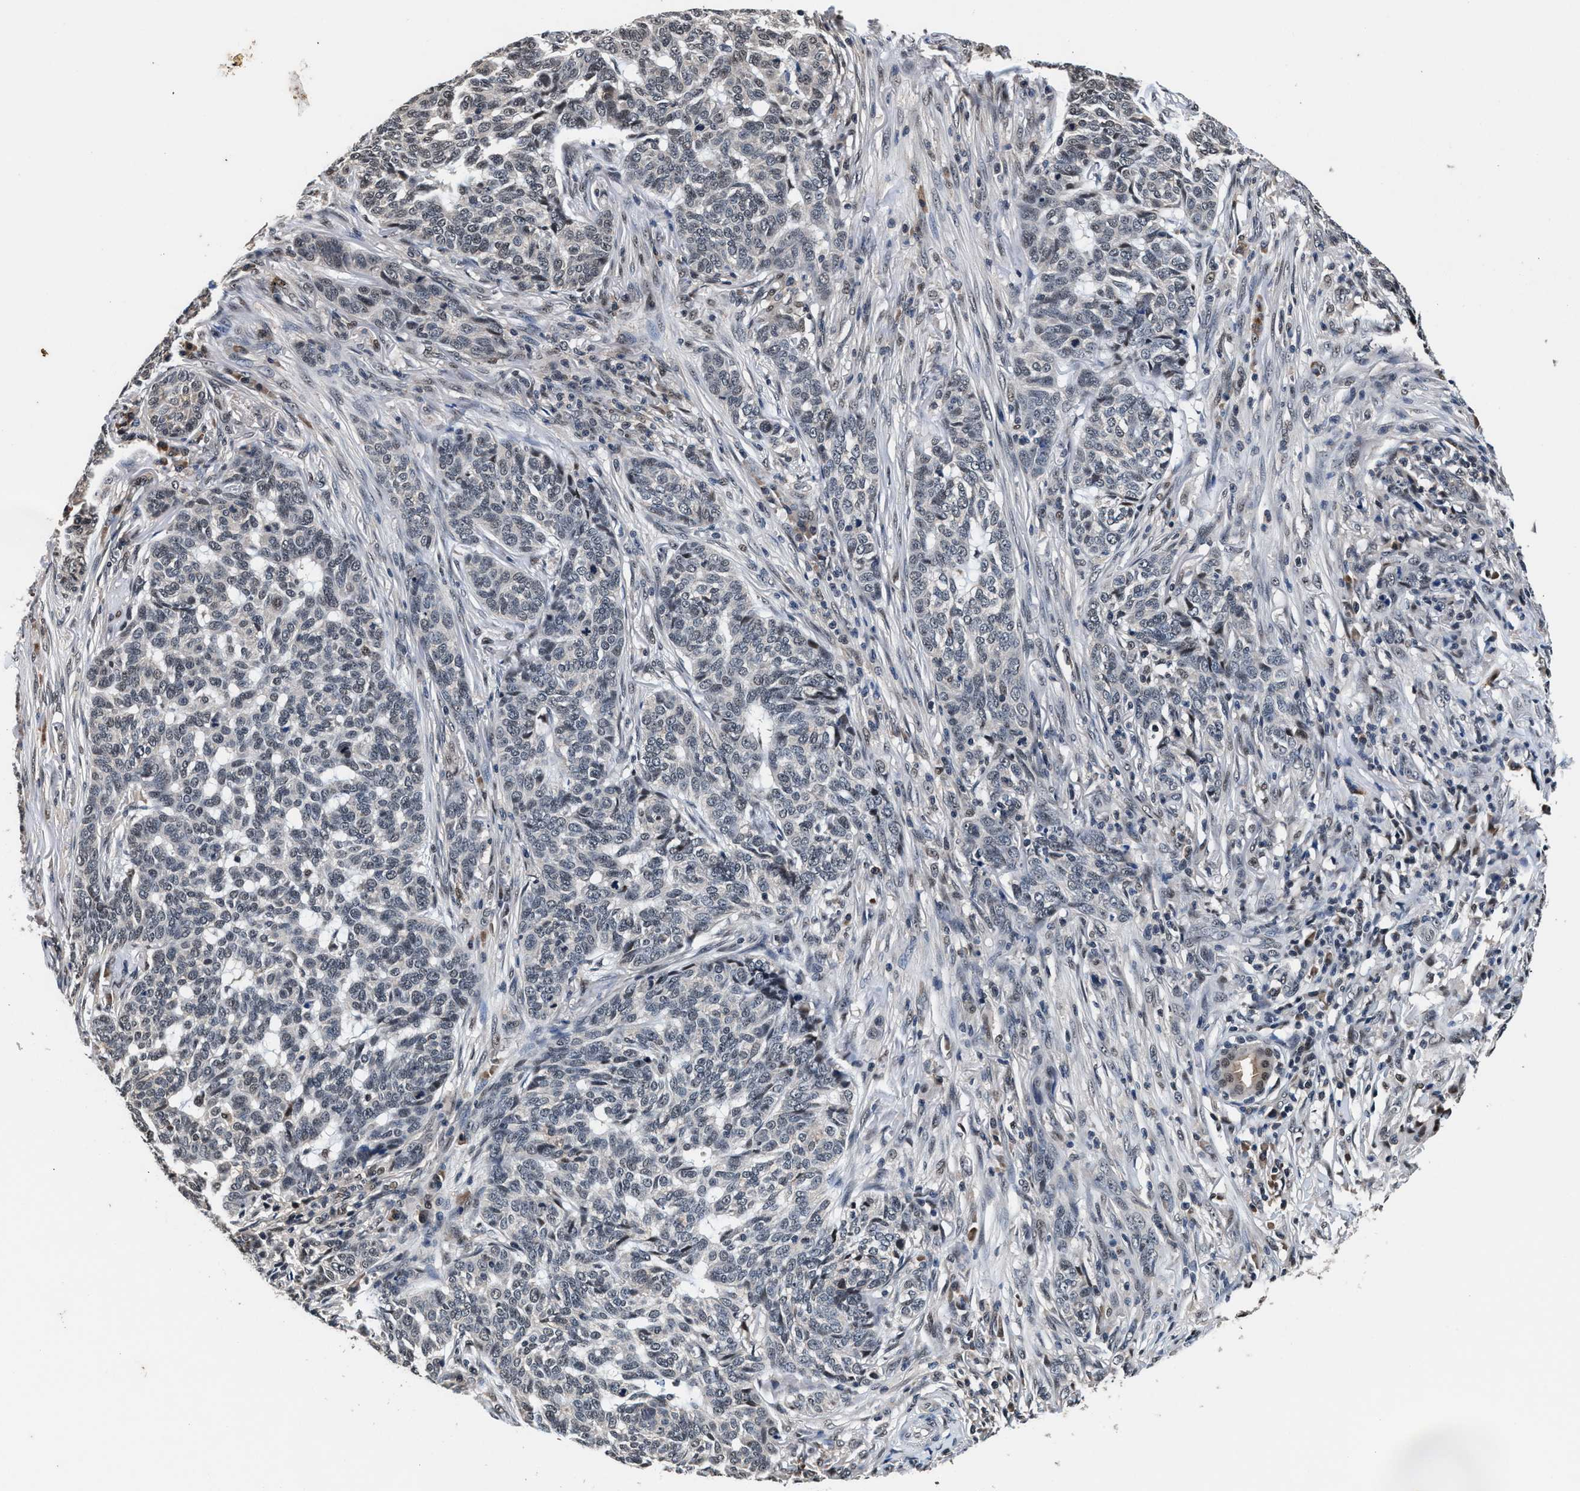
{"staining": {"intensity": "weak", "quantity": "<25%", "location": "nuclear"}, "tissue": "skin cancer", "cell_type": "Tumor cells", "image_type": "cancer", "snomed": [{"axis": "morphology", "description": "Basal cell carcinoma"}, {"axis": "topography", "description": "Skin"}], "caption": "Immunohistochemistry histopathology image of skin basal cell carcinoma stained for a protein (brown), which exhibits no positivity in tumor cells. Nuclei are stained in blue.", "gene": "USP16", "patient": {"sex": "male", "age": 85}}